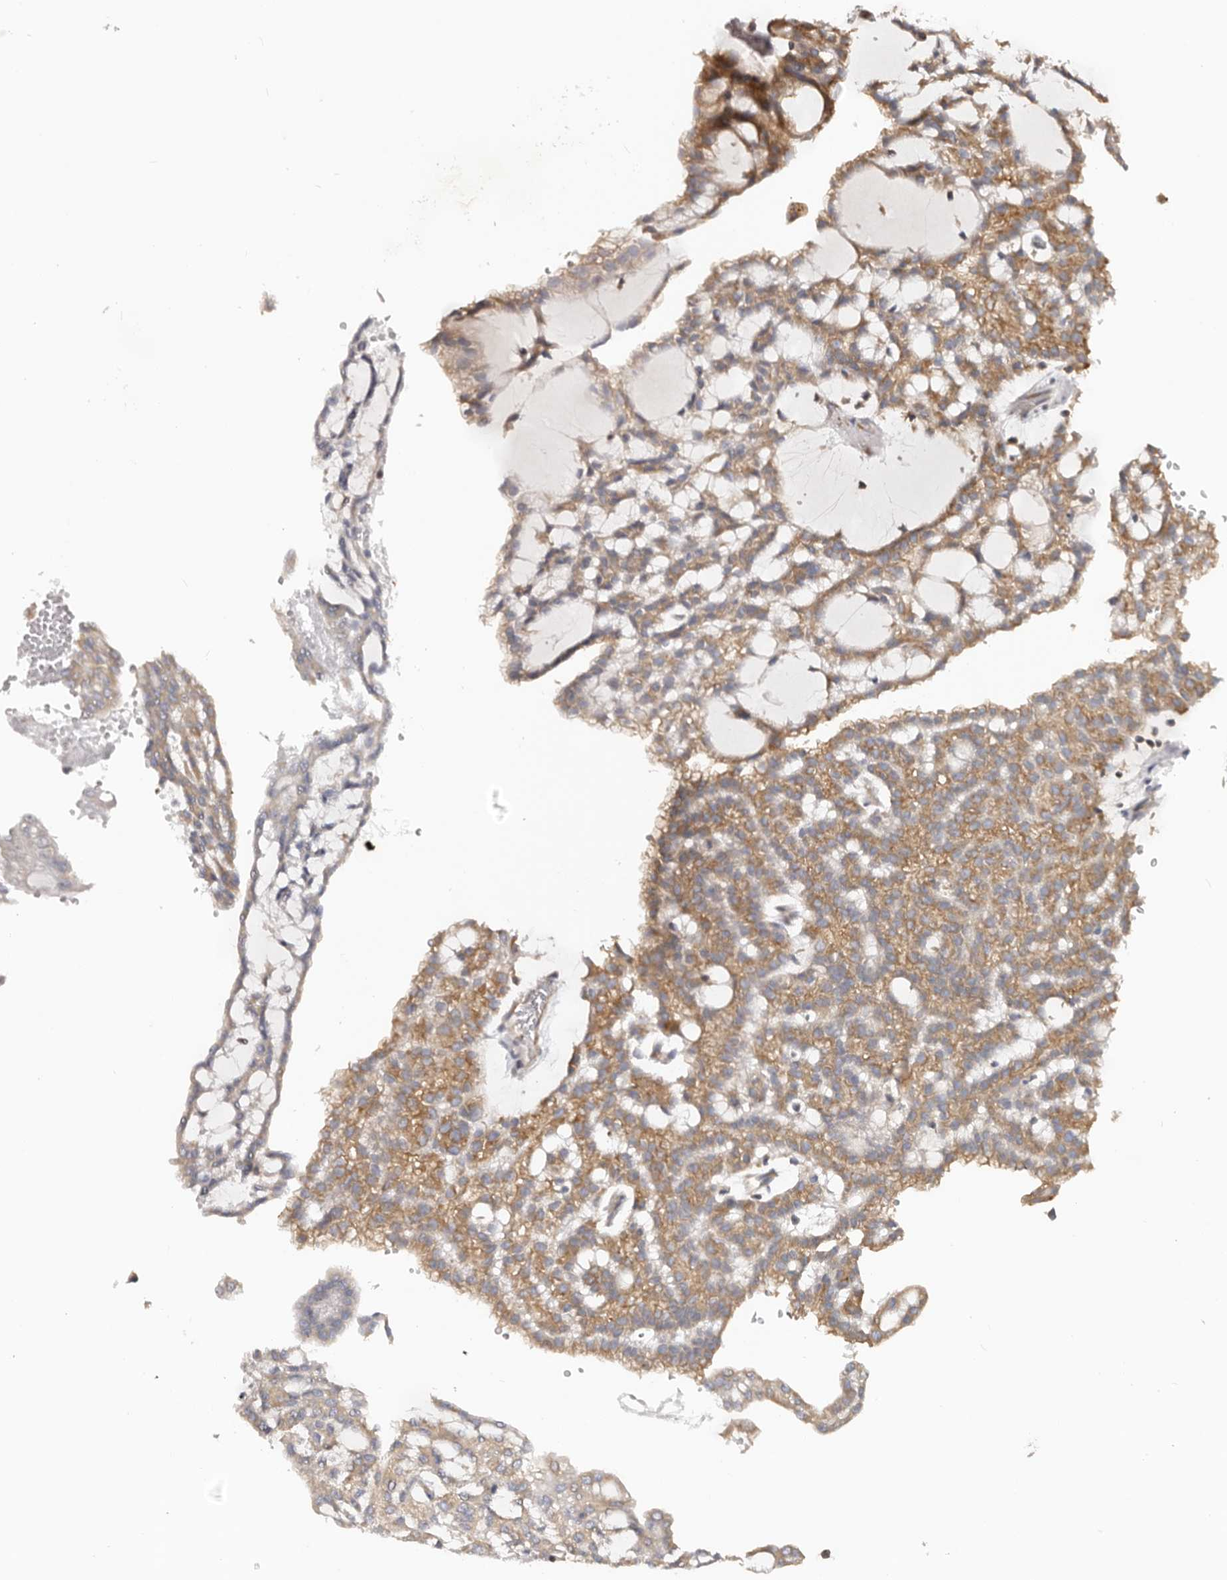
{"staining": {"intensity": "moderate", "quantity": ">75%", "location": "cytoplasmic/membranous"}, "tissue": "renal cancer", "cell_type": "Tumor cells", "image_type": "cancer", "snomed": [{"axis": "morphology", "description": "Adenocarcinoma, NOS"}, {"axis": "topography", "description": "Kidney"}], "caption": "This is an image of immunohistochemistry staining of renal cancer (adenocarcinoma), which shows moderate expression in the cytoplasmic/membranous of tumor cells.", "gene": "EPRS1", "patient": {"sex": "male", "age": 63}}